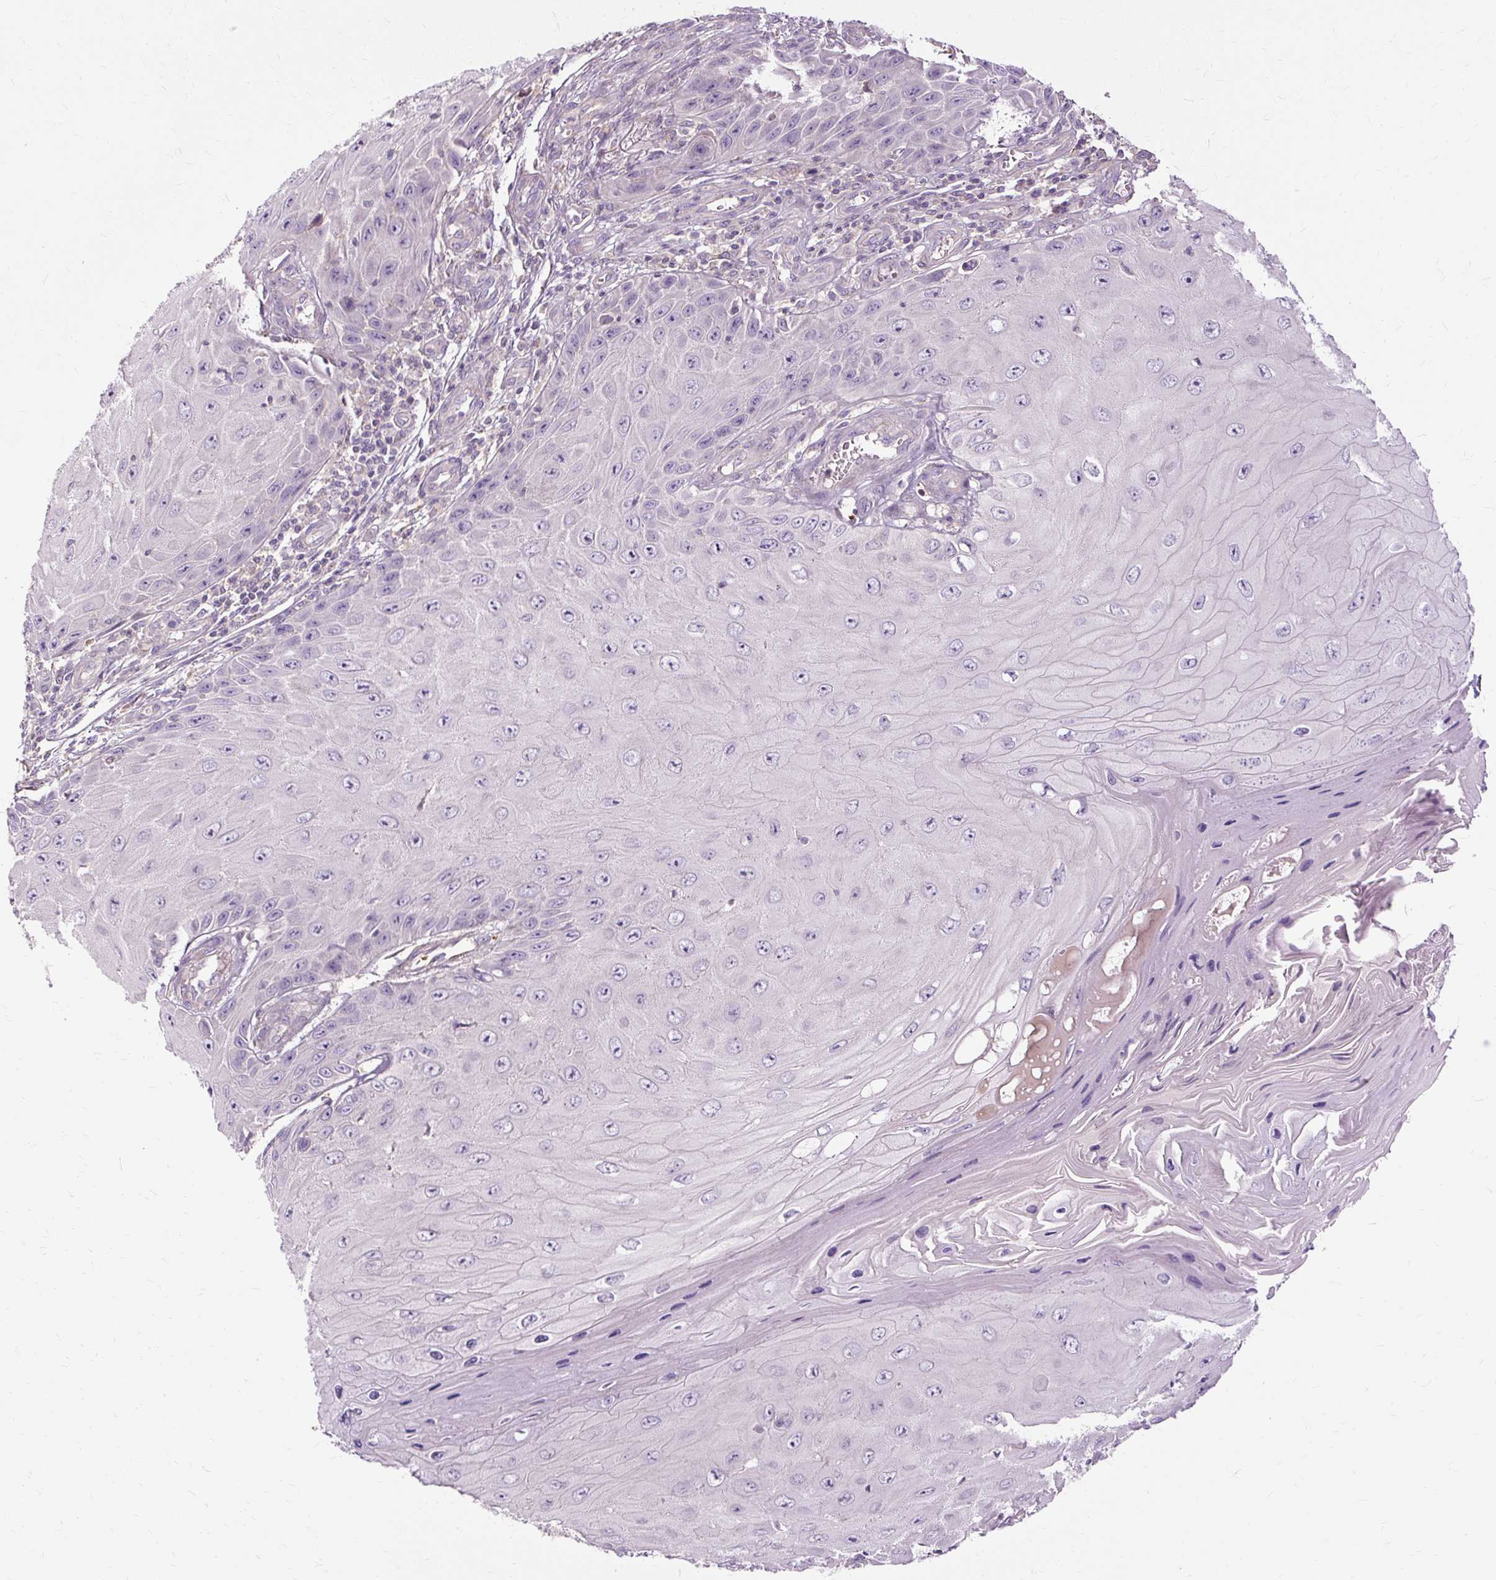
{"staining": {"intensity": "negative", "quantity": "none", "location": "none"}, "tissue": "skin cancer", "cell_type": "Tumor cells", "image_type": "cancer", "snomed": [{"axis": "morphology", "description": "Squamous cell carcinoma, NOS"}, {"axis": "topography", "description": "Skin"}], "caption": "High power microscopy photomicrograph of an IHC histopathology image of squamous cell carcinoma (skin), revealing no significant staining in tumor cells. (IHC, brightfield microscopy, high magnification).", "gene": "TSPAN8", "patient": {"sex": "female", "age": 73}}